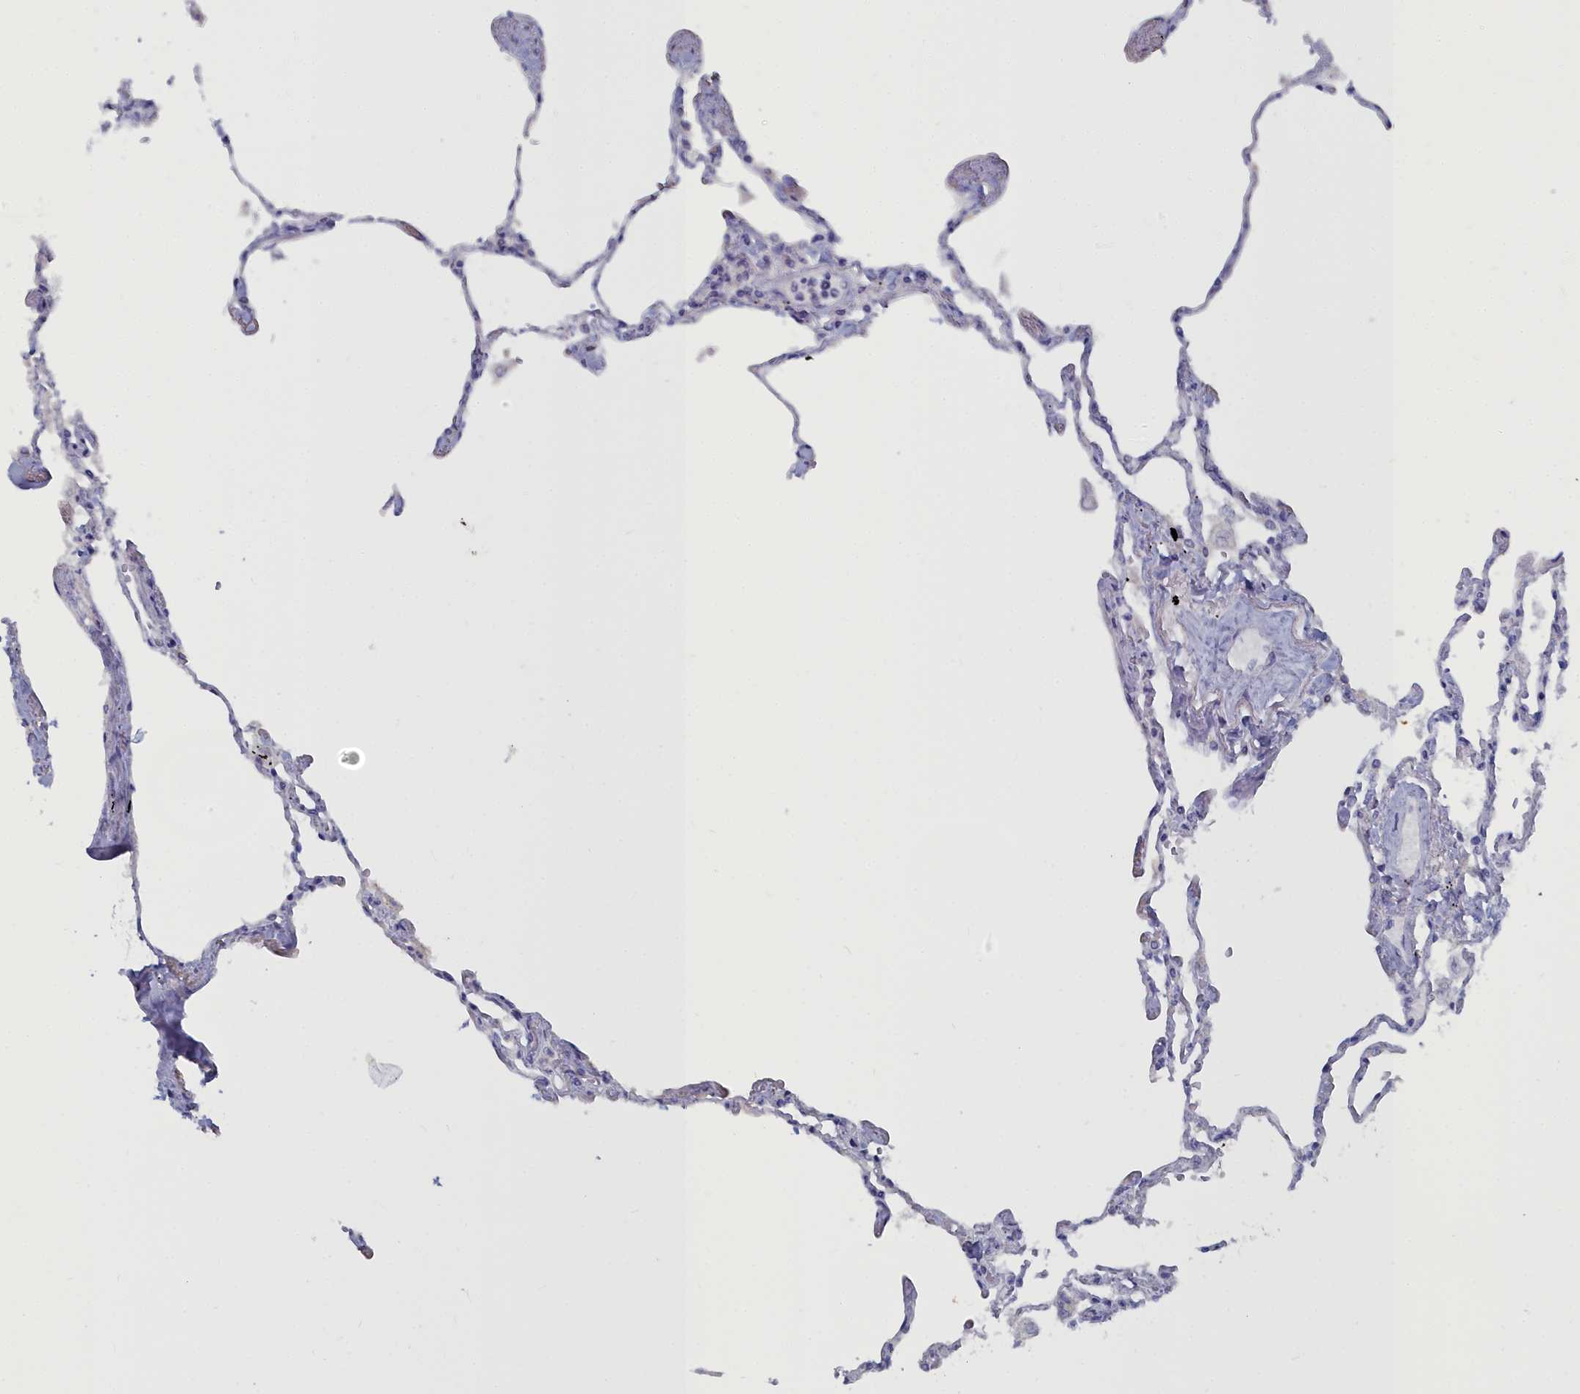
{"staining": {"intensity": "negative", "quantity": "none", "location": "none"}, "tissue": "lung", "cell_type": "Alveolar cells", "image_type": "normal", "snomed": [{"axis": "morphology", "description": "Normal tissue, NOS"}, {"axis": "topography", "description": "Lung"}], "caption": "This is a micrograph of immunohistochemistry staining of normal lung, which shows no expression in alveolar cells. (Stains: DAB (3,3'-diaminobenzidine) immunohistochemistry with hematoxylin counter stain, Microscopy: brightfield microscopy at high magnification).", "gene": "CCDC149", "patient": {"sex": "female", "age": 67}}